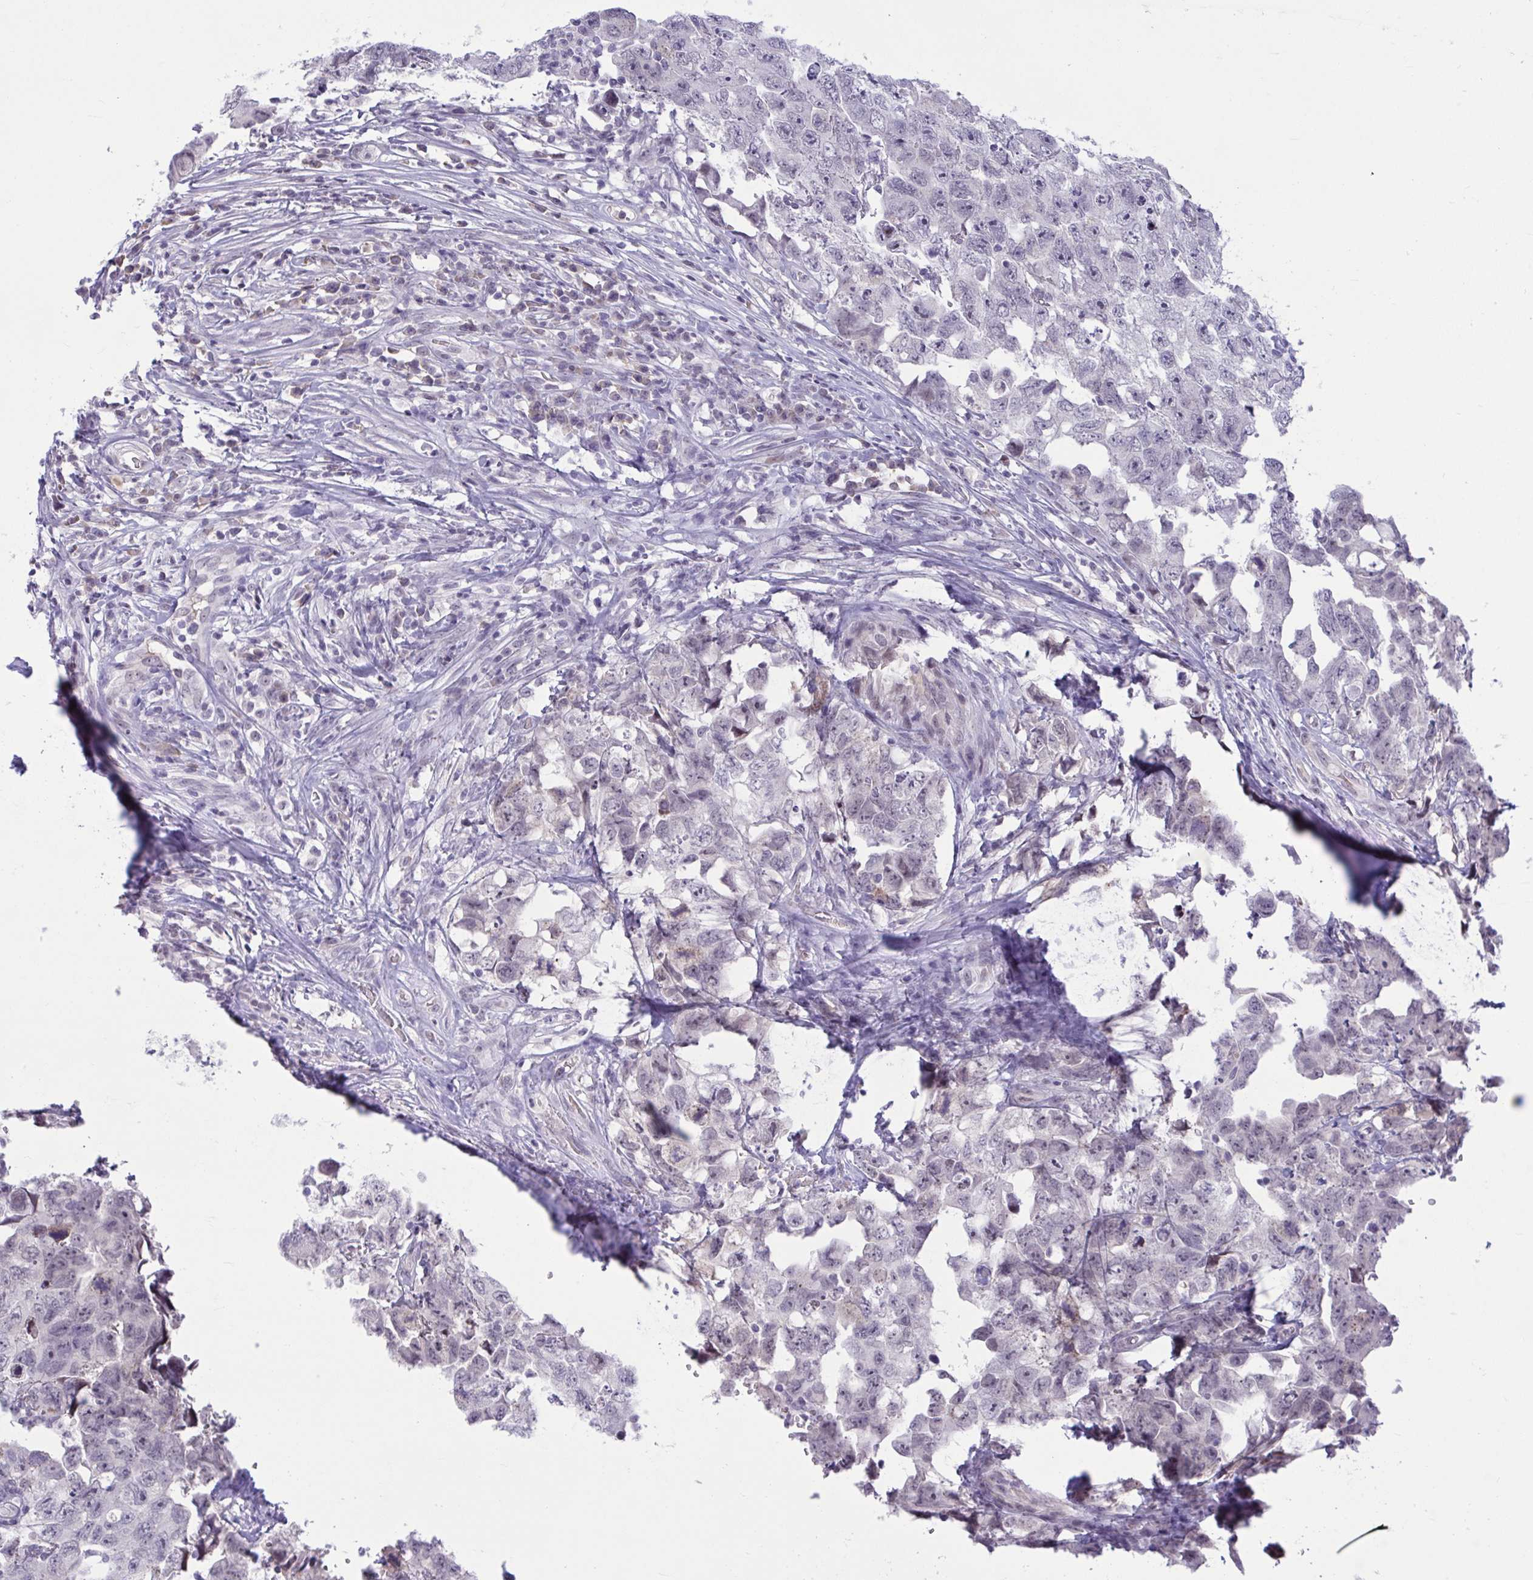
{"staining": {"intensity": "negative", "quantity": "none", "location": "none"}, "tissue": "testis cancer", "cell_type": "Tumor cells", "image_type": "cancer", "snomed": [{"axis": "morphology", "description": "Carcinoma, Embryonal, NOS"}, {"axis": "topography", "description": "Testis"}], "caption": "High magnification brightfield microscopy of embryonal carcinoma (testis) stained with DAB (brown) and counterstained with hematoxylin (blue): tumor cells show no significant expression. Brightfield microscopy of immunohistochemistry (IHC) stained with DAB (brown) and hematoxylin (blue), captured at high magnification.", "gene": "CNGB3", "patient": {"sex": "male", "age": 22}}